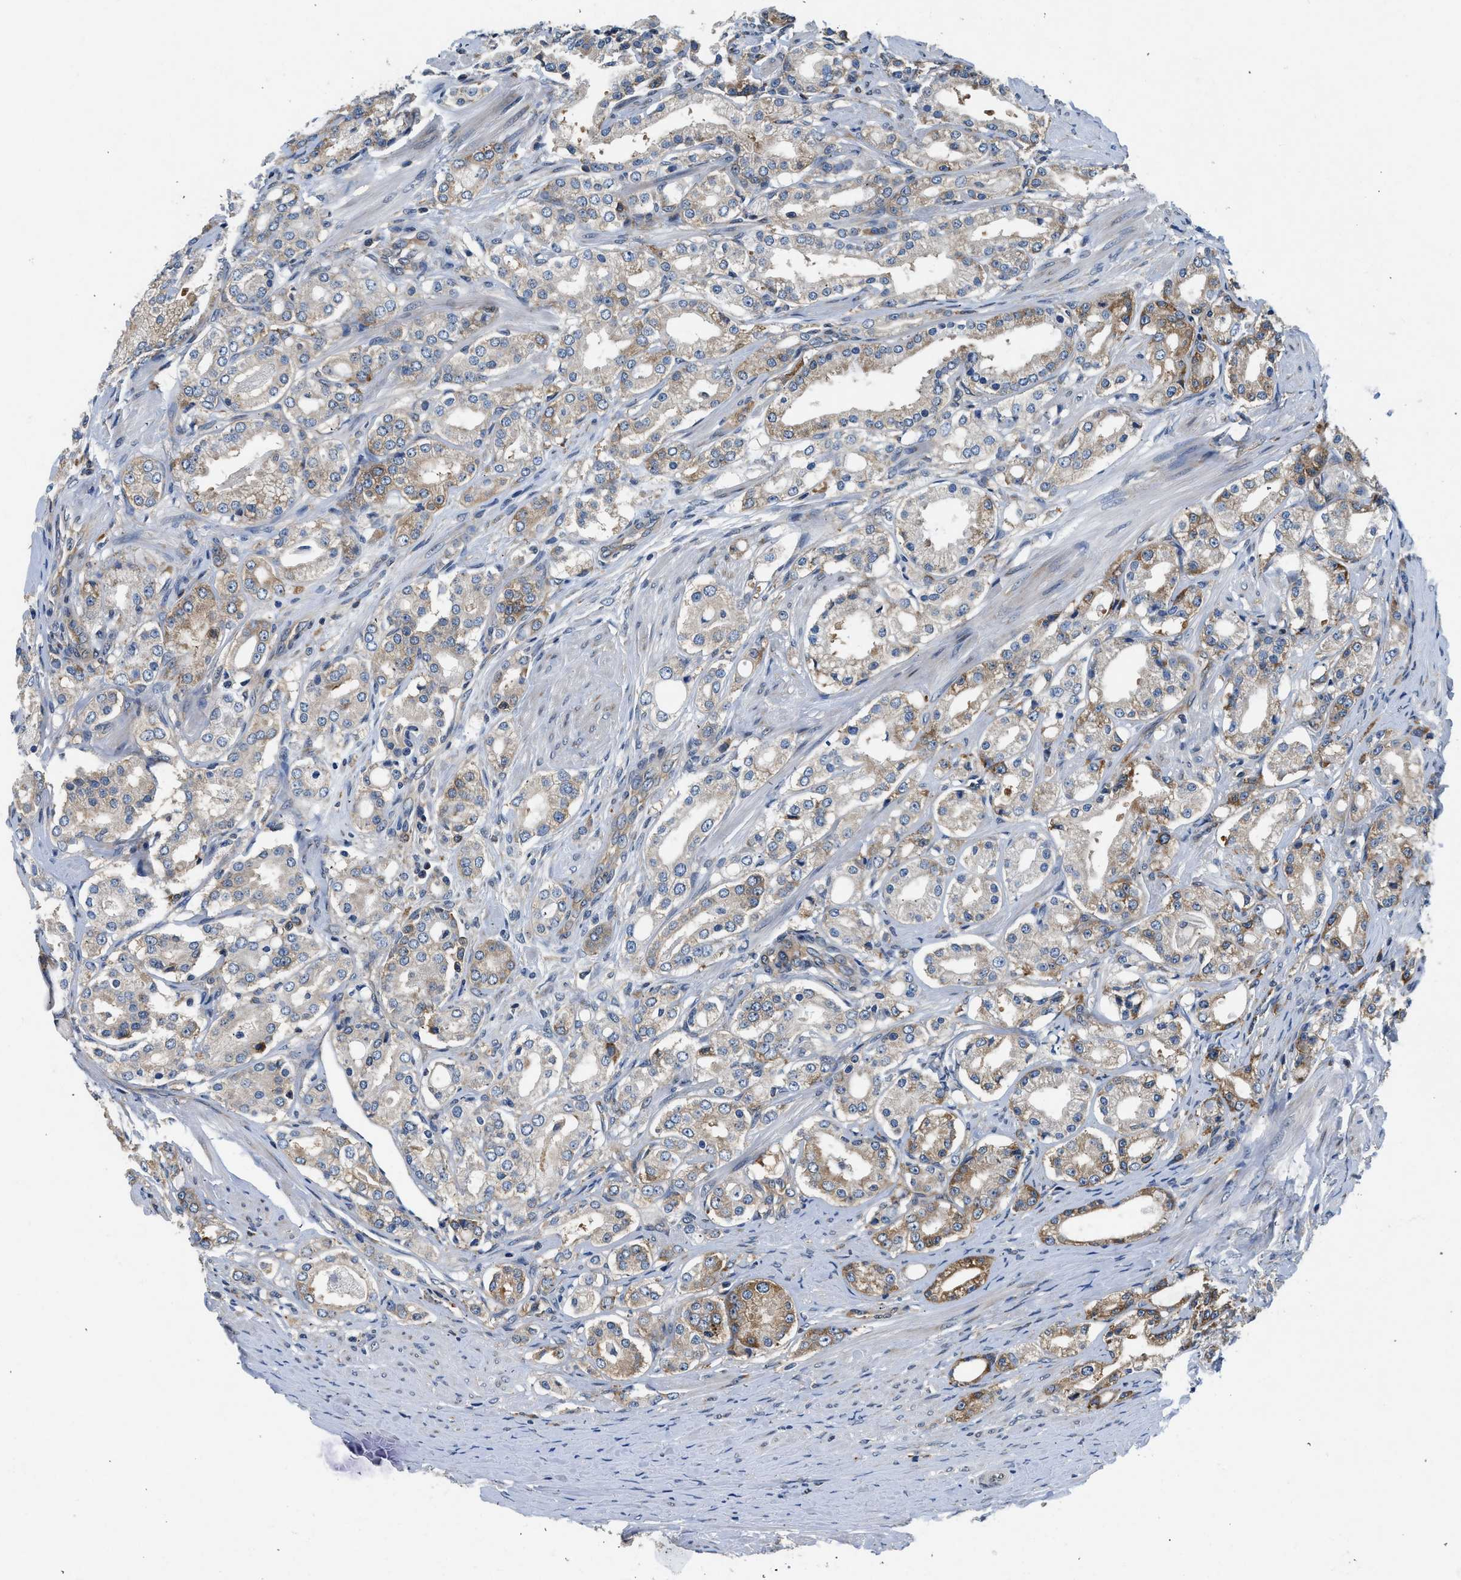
{"staining": {"intensity": "moderate", "quantity": "<25%", "location": "cytoplasmic/membranous"}, "tissue": "prostate cancer", "cell_type": "Tumor cells", "image_type": "cancer", "snomed": [{"axis": "morphology", "description": "Adenocarcinoma, Low grade"}, {"axis": "topography", "description": "Prostate"}], "caption": "Moderate cytoplasmic/membranous positivity for a protein is appreciated in approximately <25% of tumor cells of adenocarcinoma (low-grade) (prostate) using immunohistochemistry (IHC).", "gene": "PA2G4", "patient": {"sex": "male", "age": 63}}